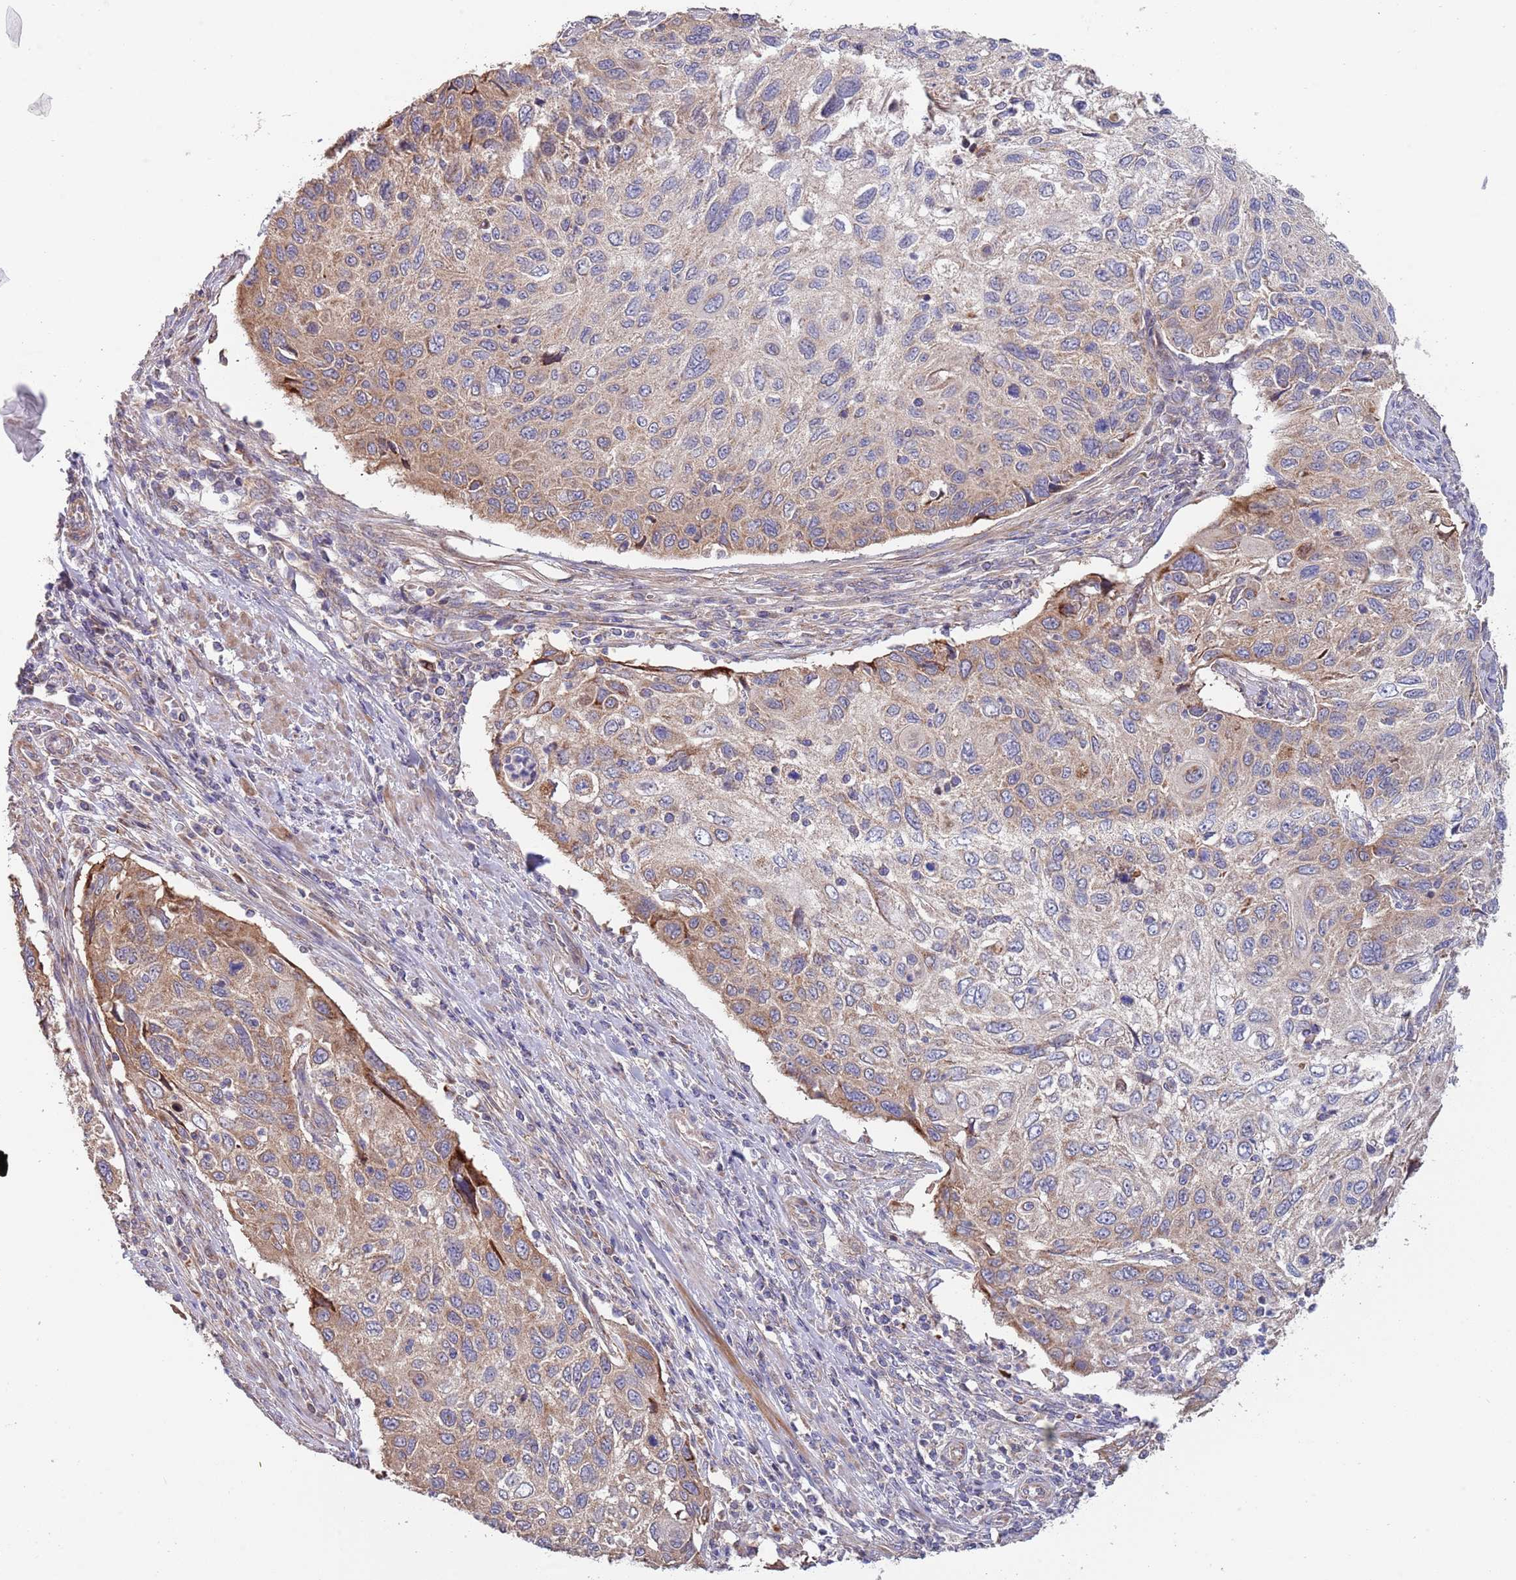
{"staining": {"intensity": "moderate", "quantity": "<25%", "location": "cytoplasmic/membranous"}, "tissue": "cervical cancer", "cell_type": "Tumor cells", "image_type": "cancer", "snomed": [{"axis": "morphology", "description": "Squamous cell carcinoma, NOS"}, {"axis": "topography", "description": "Cervix"}], "caption": "Squamous cell carcinoma (cervical) stained for a protein displays moderate cytoplasmic/membranous positivity in tumor cells.", "gene": "ABCC10", "patient": {"sex": "female", "age": 70}}